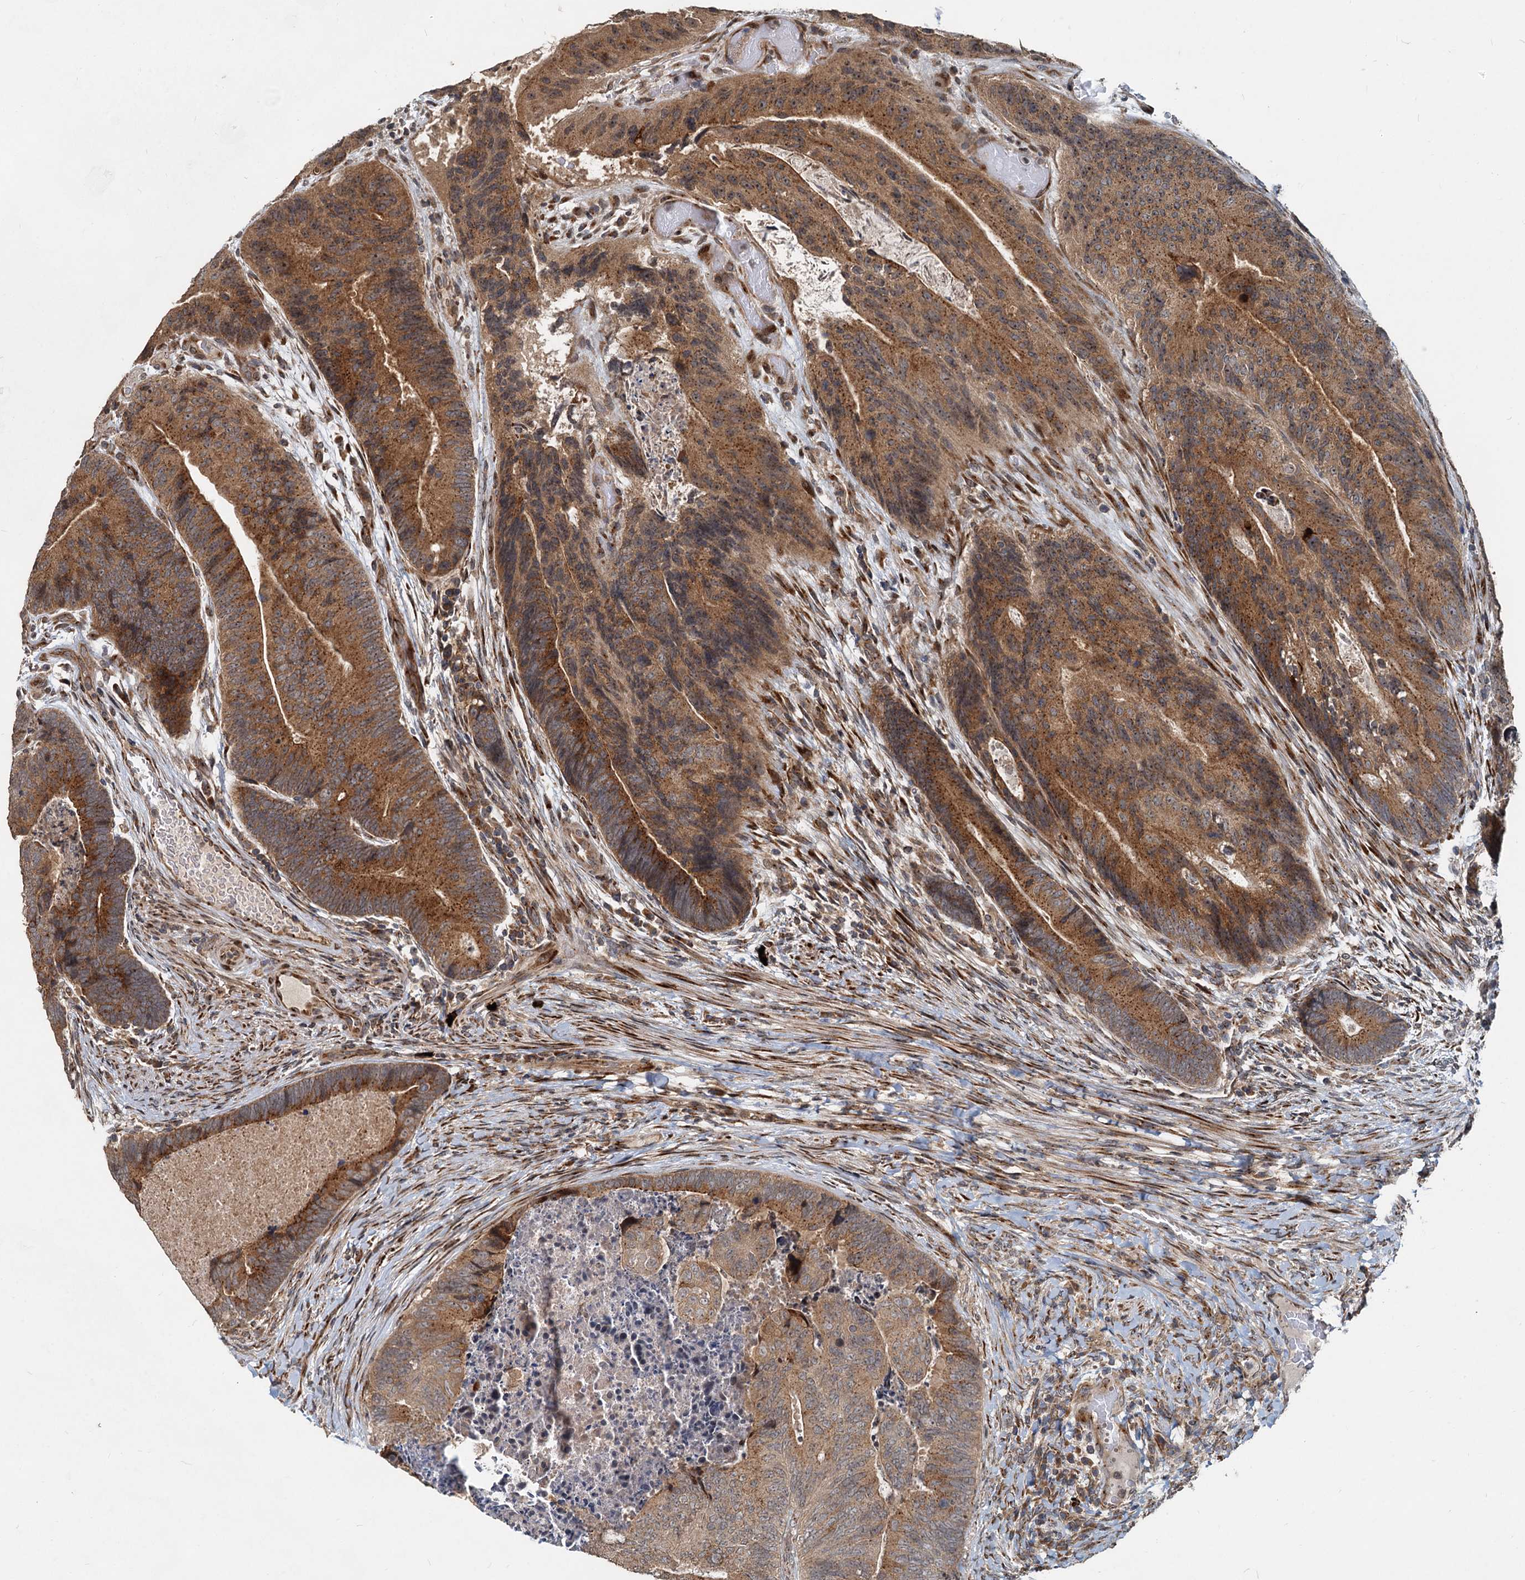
{"staining": {"intensity": "moderate", "quantity": ">75%", "location": "cytoplasmic/membranous"}, "tissue": "colorectal cancer", "cell_type": "Tumor cells", "image_type": "cancer", "snomed": [{"axis": "morphology", "description": "Adenocarcinoma, NOS"}, {"axis": "topography", "description": "Colon"}], "caption": "Protein expression analysis of human adenocarcinoma (colorectal) reveals moderate cytoplasmic/membranous staining in about >75% of tumor cells.", "gene": "CEP68", "patient": {"sex": "female", "age": 67}}